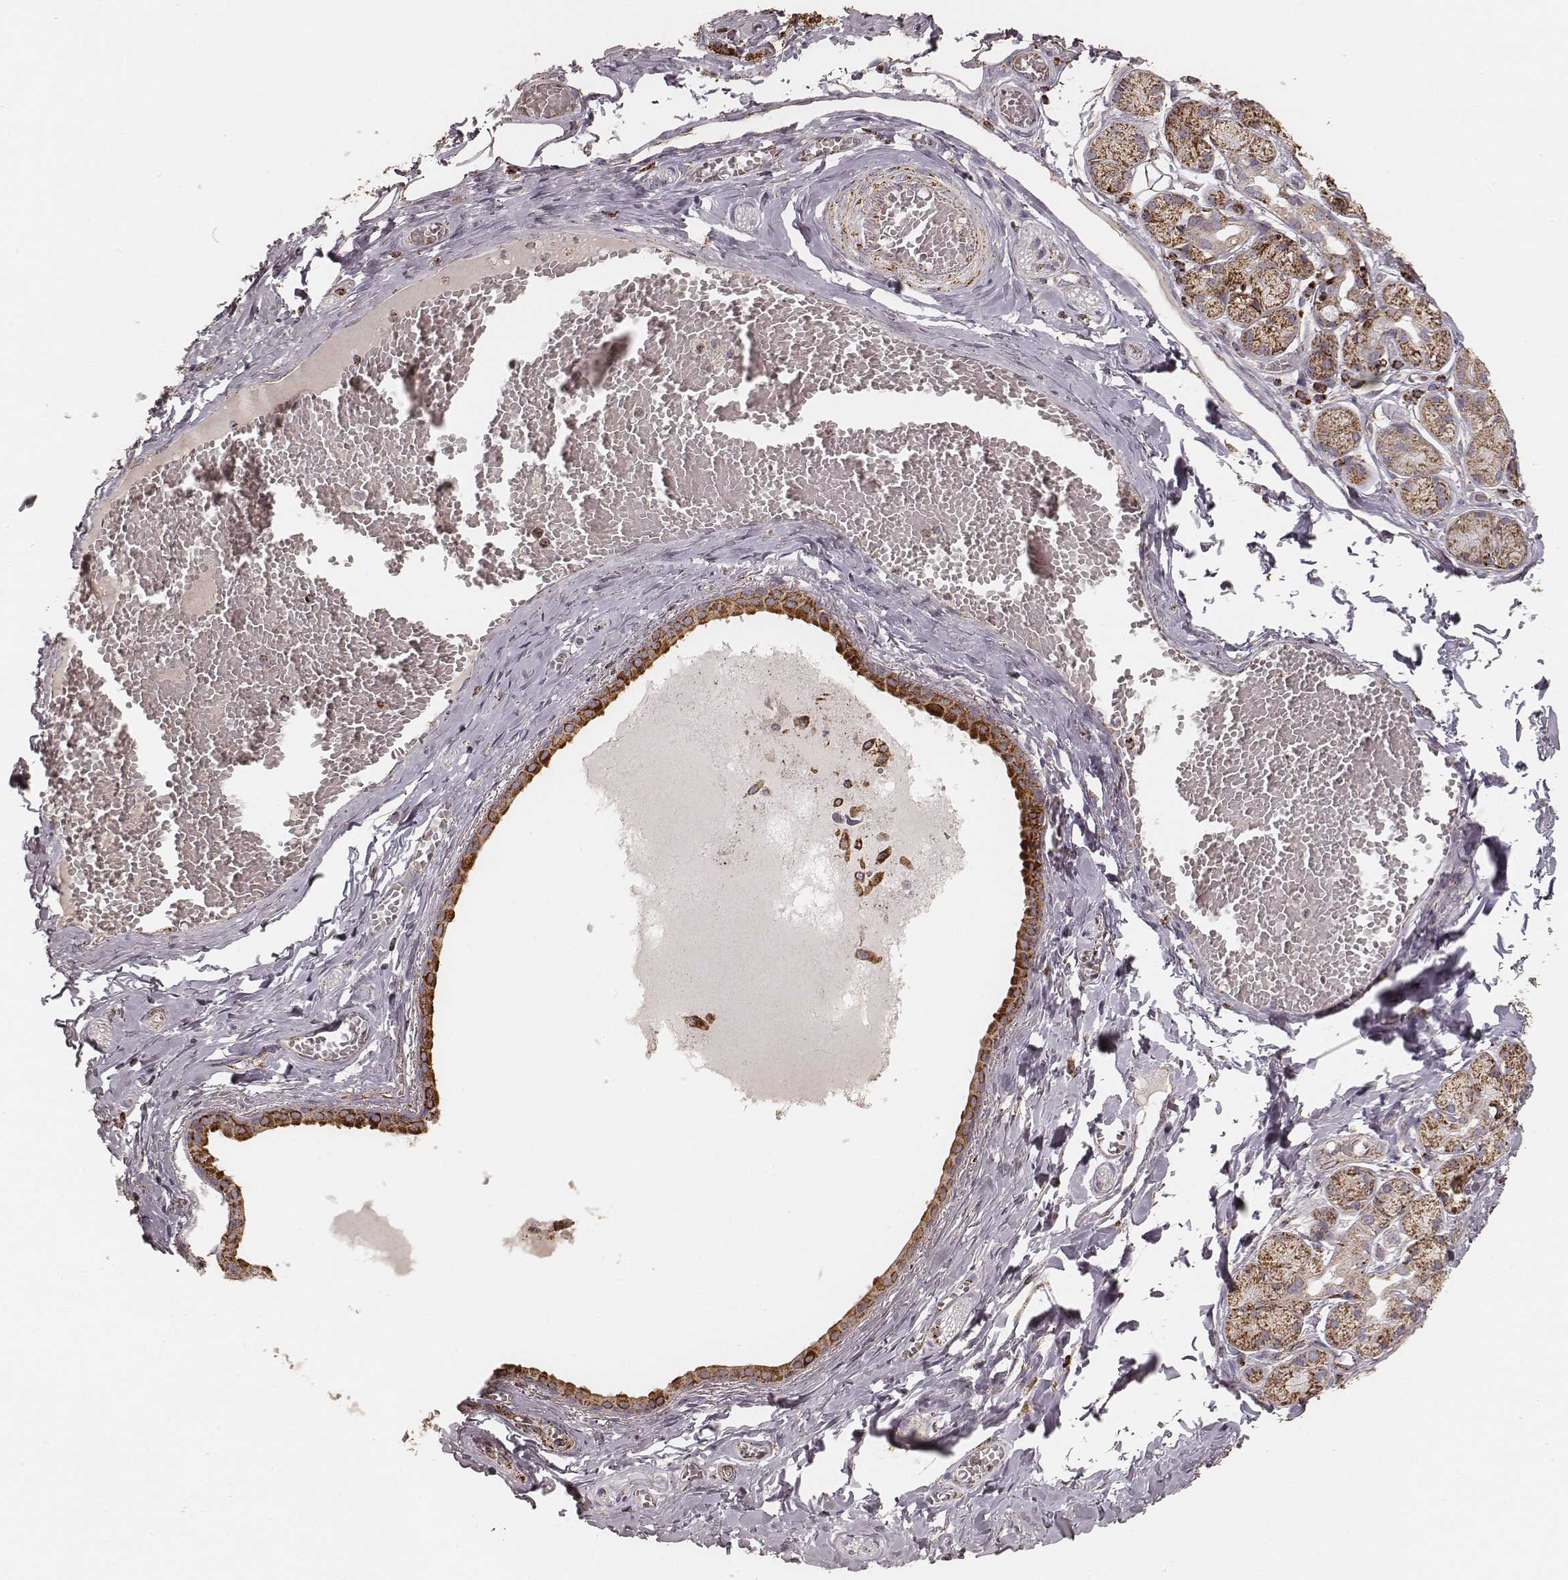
{"staining": {"intensity": "strong", "quantity": "<25%", "location": "cytoplasmic/membranous"}, "tissue": "salivary gland", "cell_type": "Glandular cells", "image_type": "normal", "snomed": [{"axis": "morphology", "description": "Normal tissue, NOS"}, {"axis": "topography", "description": "Salivary gland"}, {"axis": "topography", "description": "Peripheral nerve tissue"}], "caption": "DAB immunohistochemical staining of benign human salivary gland exhibits strong cytoplasmic/membranous protein staining in approximately <25% of glandular cells. (DAB = brown stain, brightfield microscopy at high magnification).", "gene": "CS", "patient": {"sex": "male", "age": 71}}